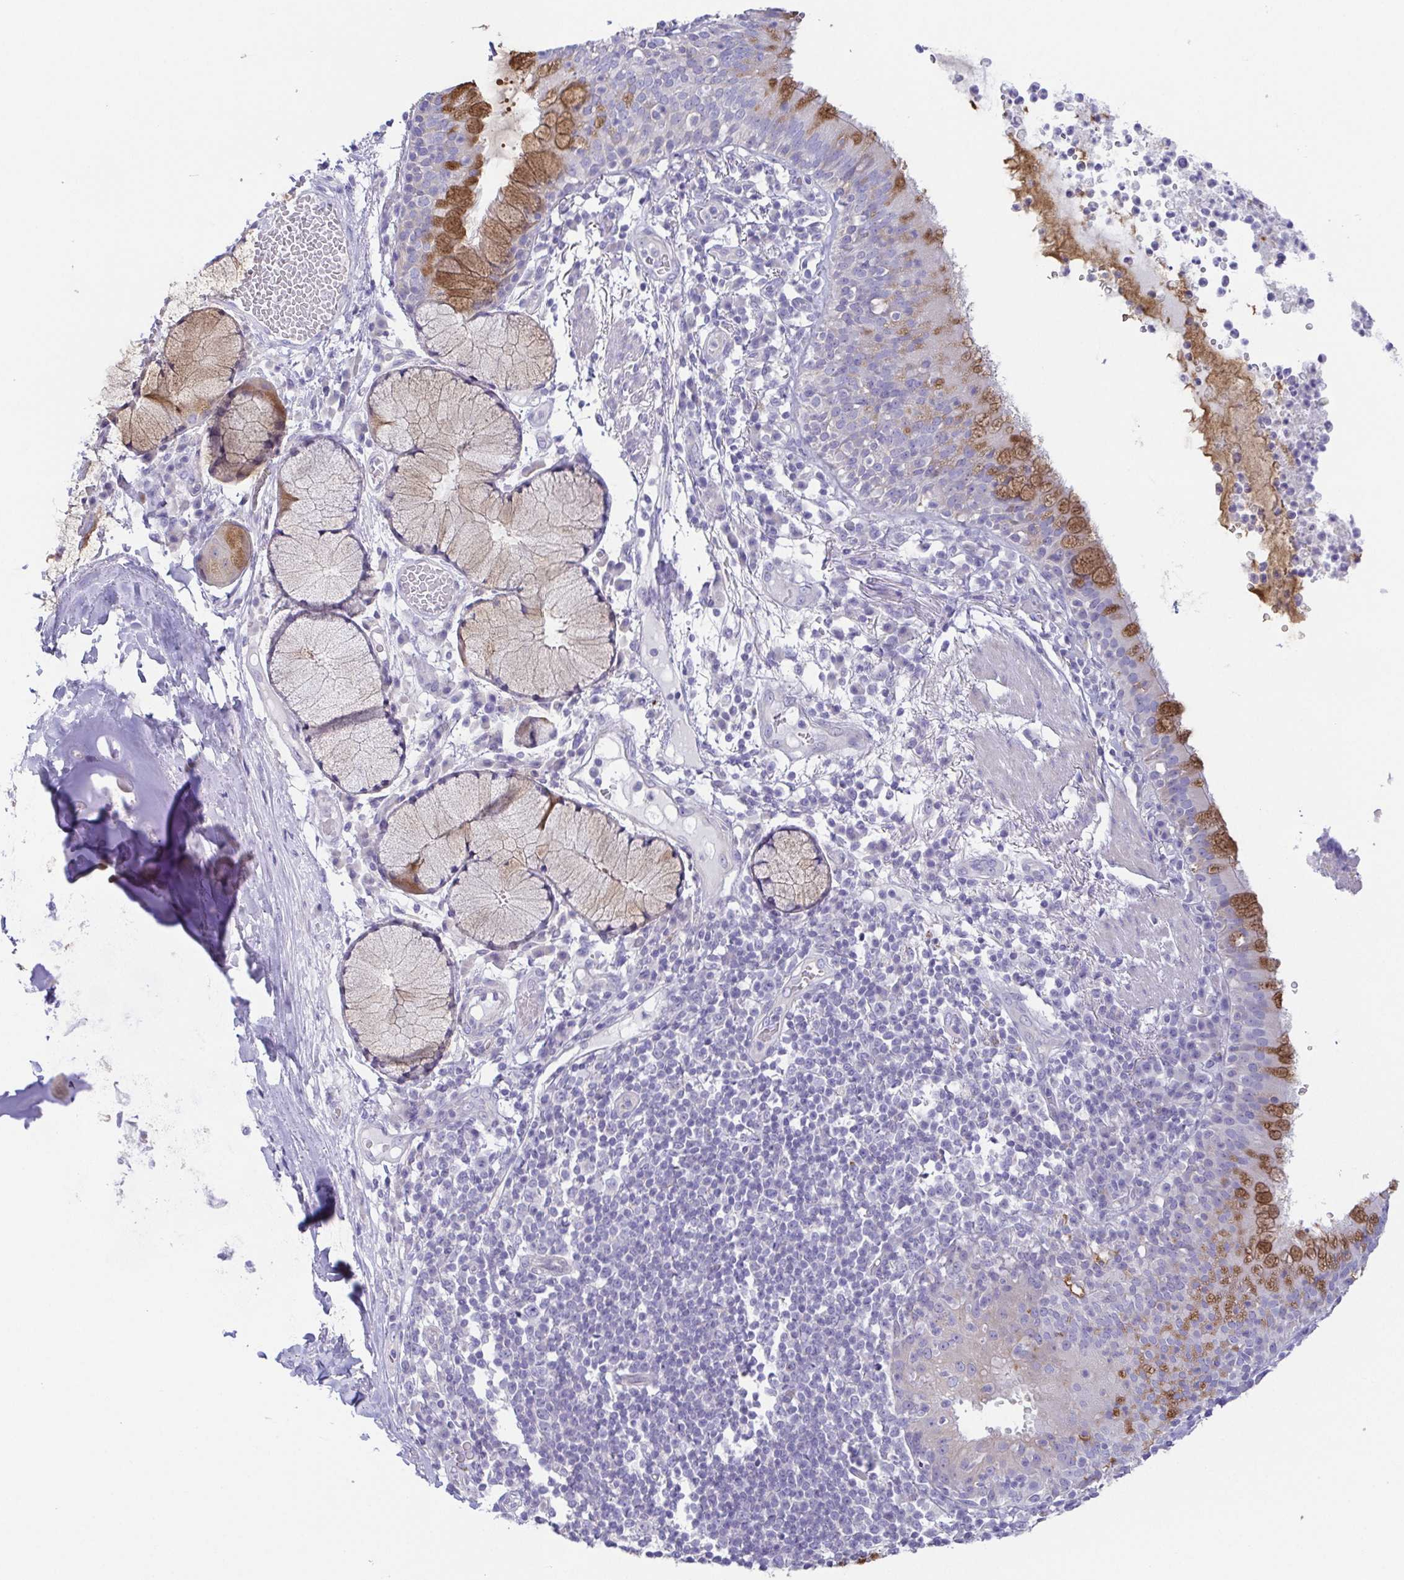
{"staining": {"intensity": "moderate", "quantity": "25%-75%", "location": "cytoplasmic/membranous"}, "tissue": "bronchus", "cell_type": "Respiratory epithelial cells", "image_type": "normal", "snomed": [{"axis": "morphology", "description": "Normal tissue, NOS"}, {"axis": "topography", "description": "Cartilage tissue"}, {"axis": "topography", "description": "Bronchus"}], "caption": "Protein expression analysis of normal bronchus displays moderate cytoplasmic/membranous staining in about 25%-75% of respiratory epithelial cells. The protein of interest is shown in brown color, while the nuclei are stained blue.", "gene": "PKDREJ", "patient": {"sex": "male", "age": 56}}